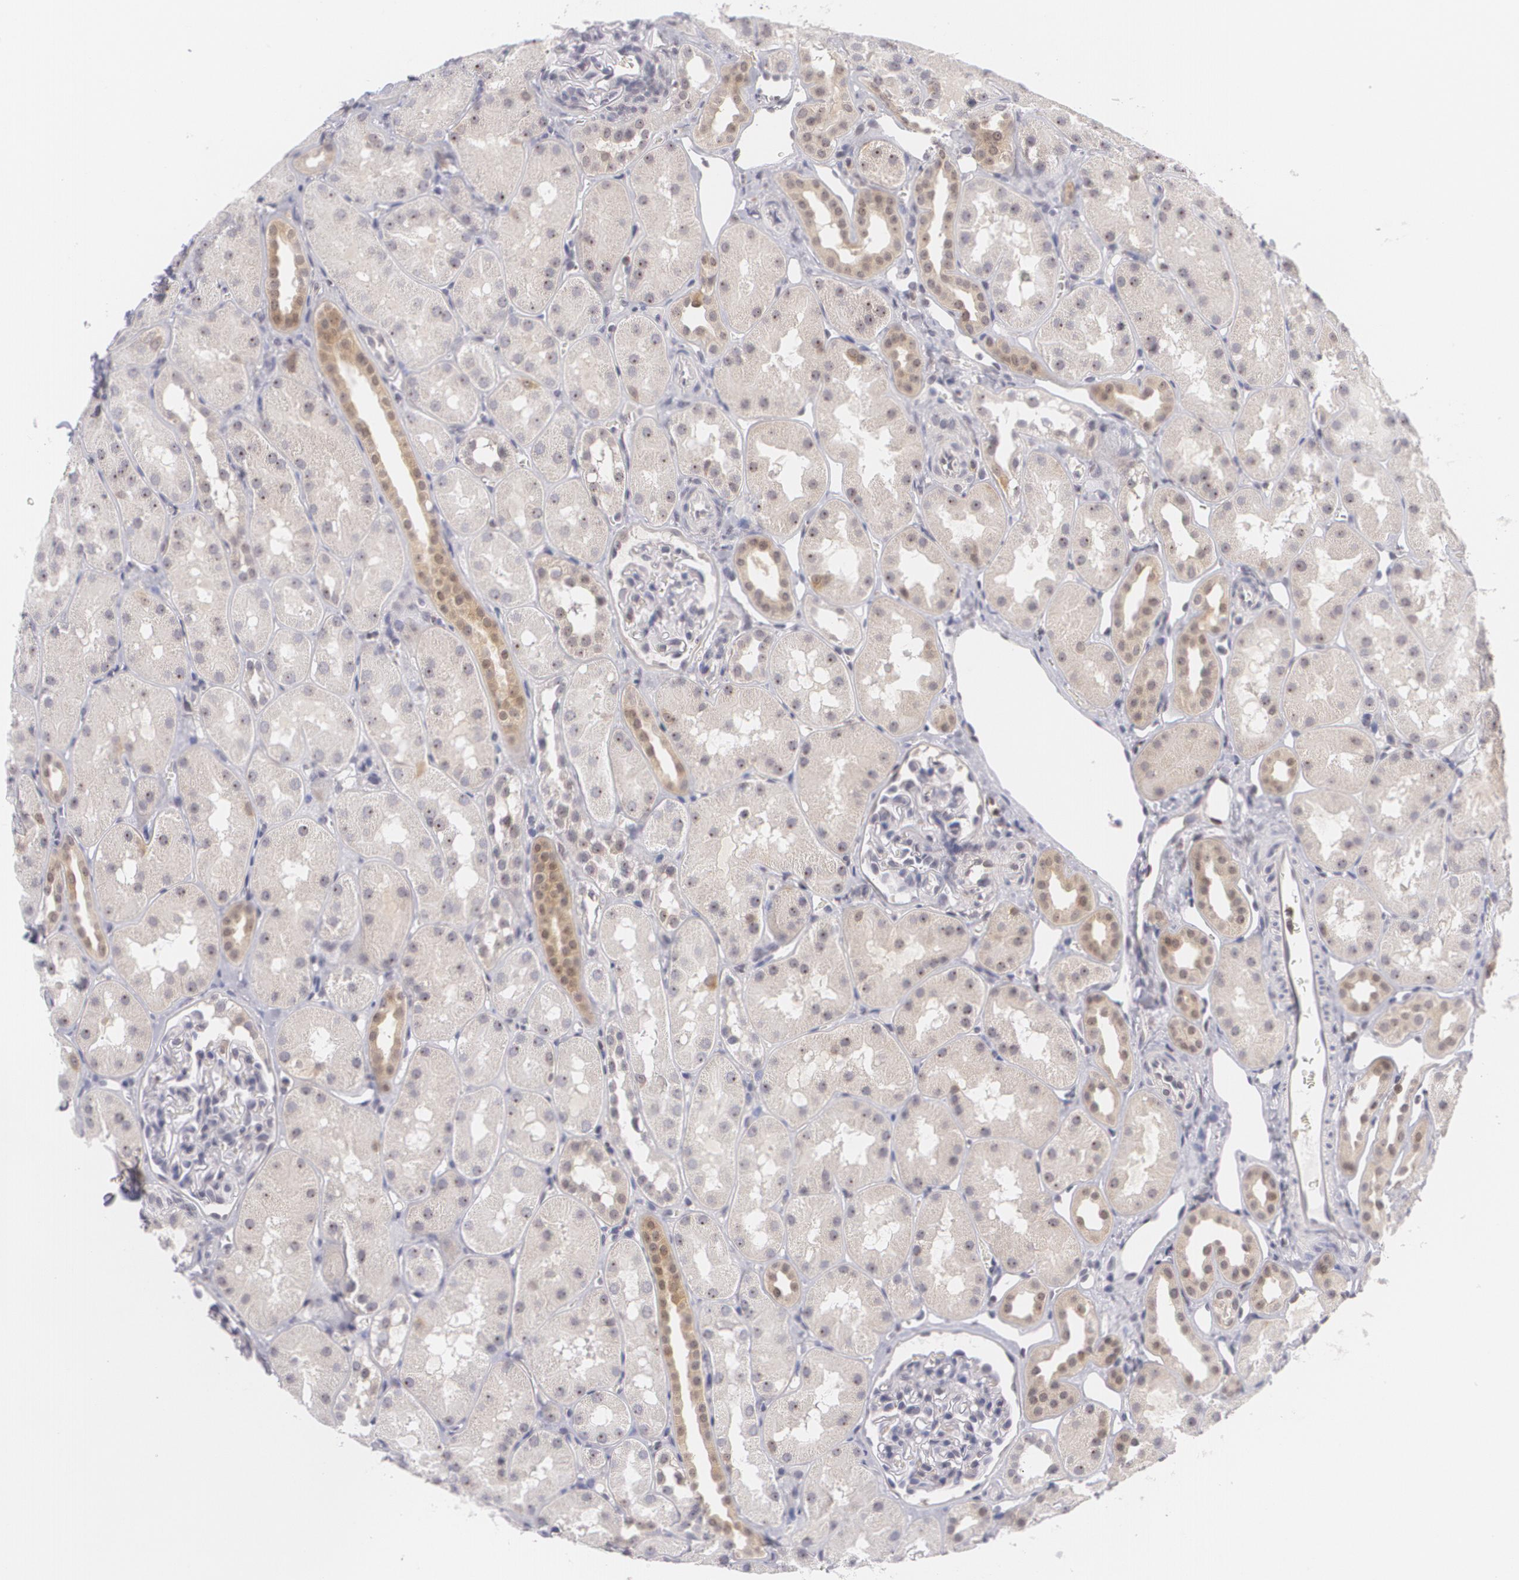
{"staining": {"intensity": "negative", "quantity": "none", "location": "none"}, "tissue": "kidney", "cell_type": "Cells in glomeruli", "image_type": "normal", "snomed": [{"axis": "morphology", "description": "Normal tissue, NOS"}, {"axis": "topography", "description": "Kidney"}], "caption": "This is a photomicrograph of immunohistochemistry staining of benign kidney, which shows no positivity in cells in glomeruli.", "gene": "BCL10", "patient": {"sex": "male", "age": 16}}